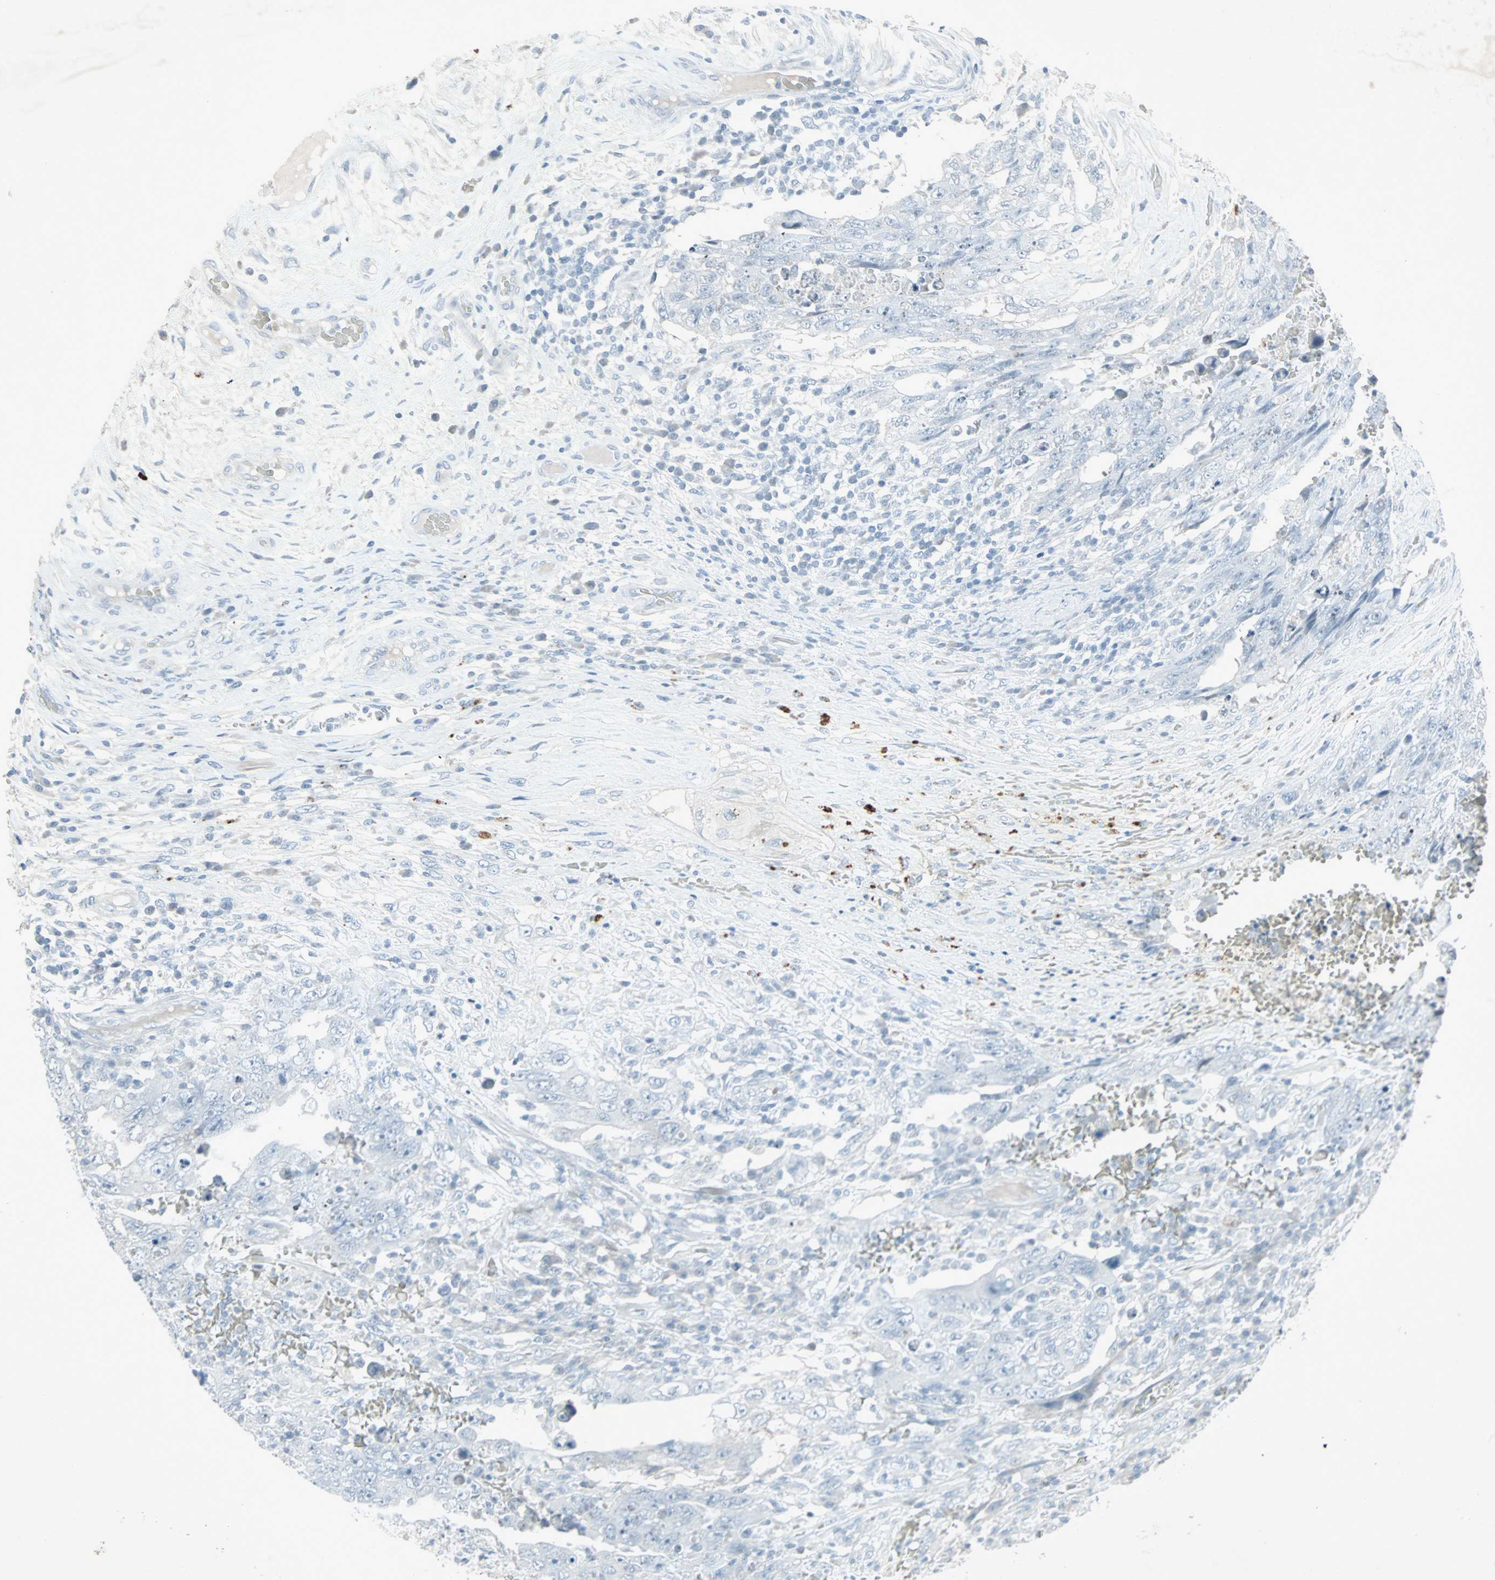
{"staining": {"intensity": "negative", "quantity": "none", "location": "none"}, "tissue": "testis cancer", "cell_type": "Tumor cells", "image_type": "cancer", "snomed": [{"axis": "morphology", "description": "Carcinoma, Embryonal, NOS"}, {"axis": "topography", "description": "Testis"}], "caption": "Tumor cells show no significant protein positivity in testis embryonal carcinoma. (DAB (3,3'-diaminobenzidine) immunohistochemistry (IHC), high magnification).", "gene": "LANCL3", "patient": {"sex": "male", "age": 26}}